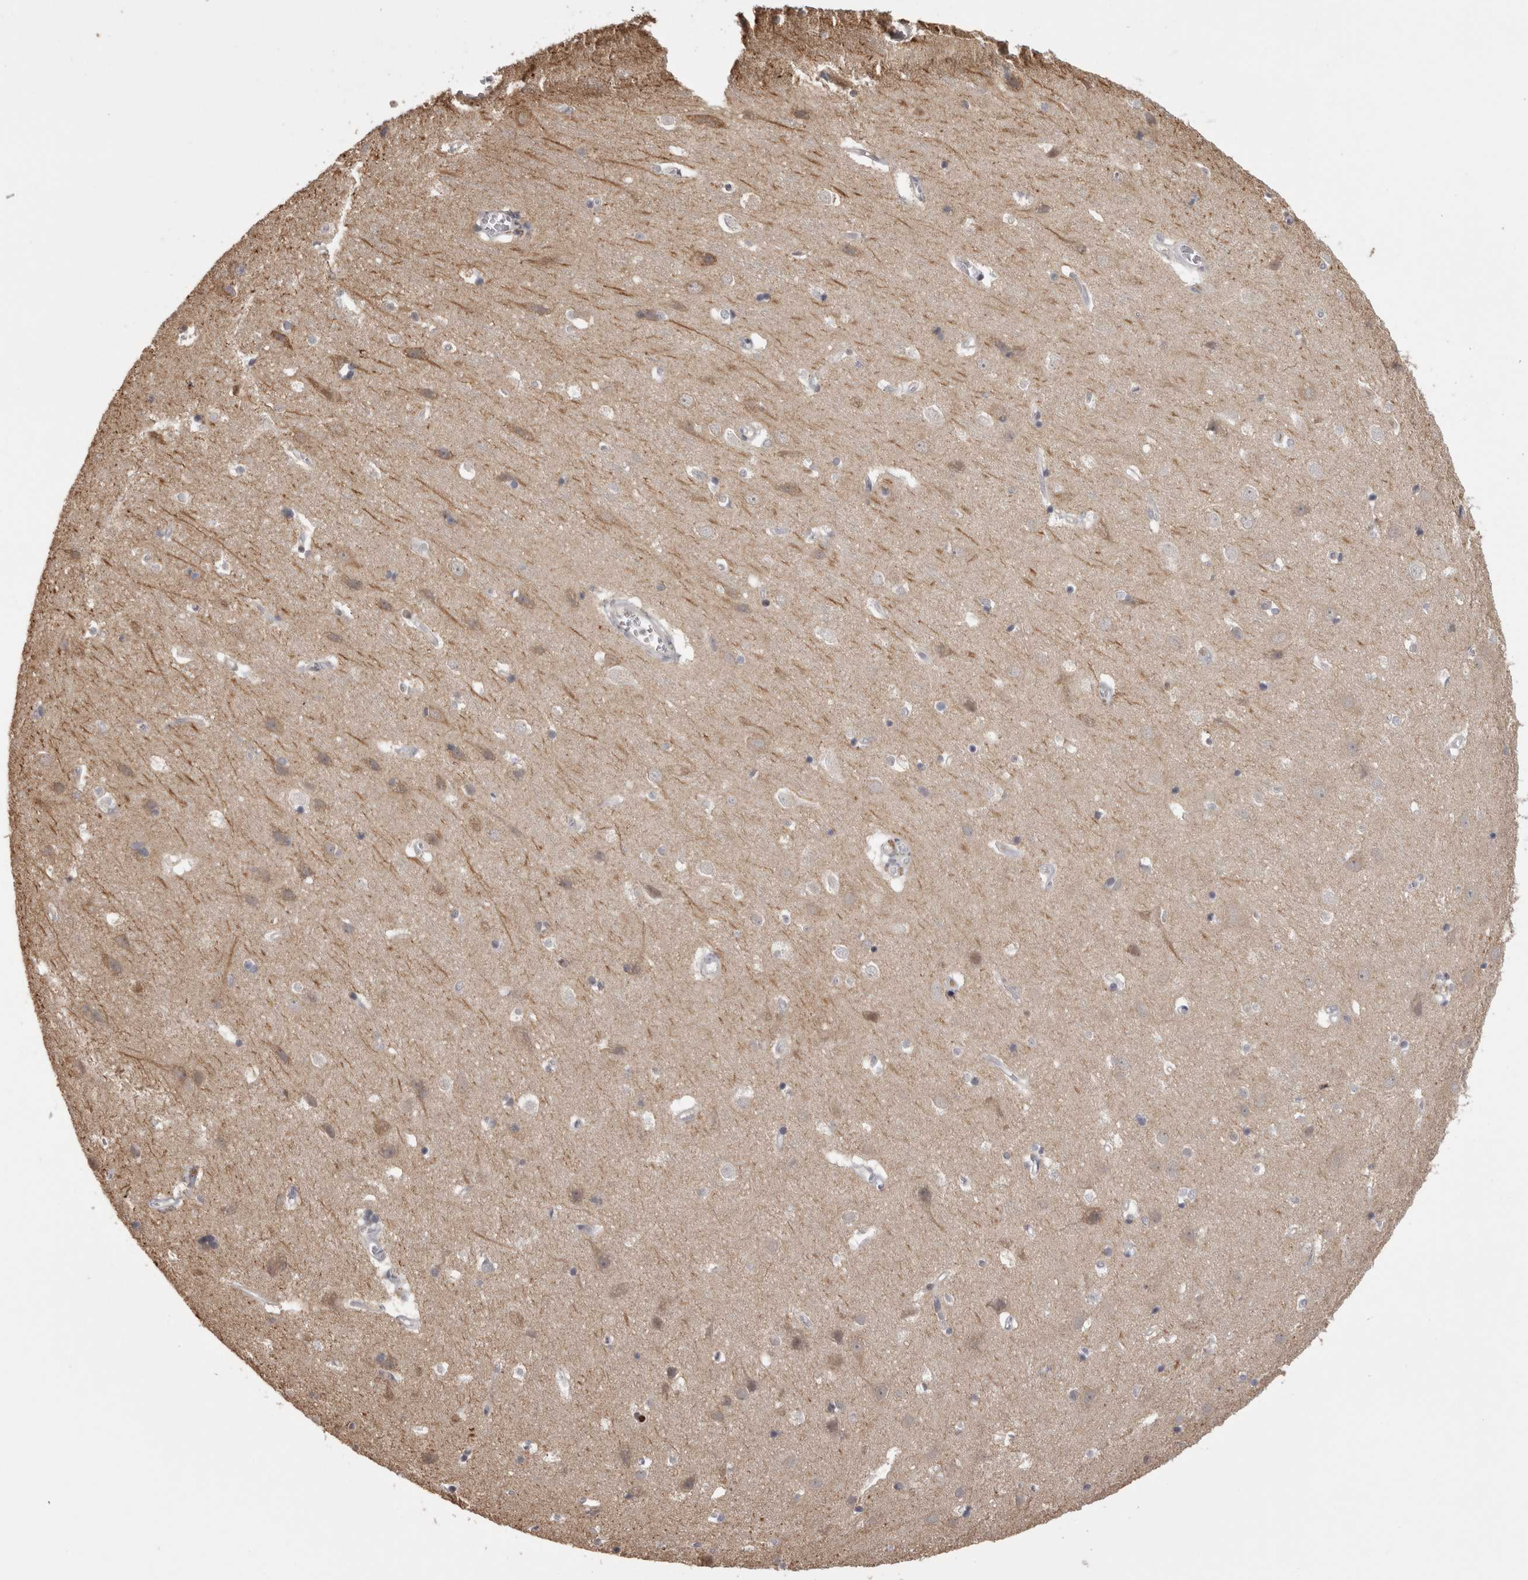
{"staining": {"intensity": "negative", "quantity": "none", "location": "none"}, "tissue": "cerebral cortex", "cell_type": "Endothelial cells", "image_type": "normal", "snomed": [{"axis": "morphology", "description": "Normal tissue, NOS"}, {"axis": "topography", "description": "Cerebral cortex"}], "caption": "Immunohistochemistry (IHC) micrograph of benign cerebral cortex: human cerebral cortex stained with DAB reveals no significant protein expression in endothelial cells.", "gene": "SKAP1", "patient": {"sex": "male", "age": 54}}